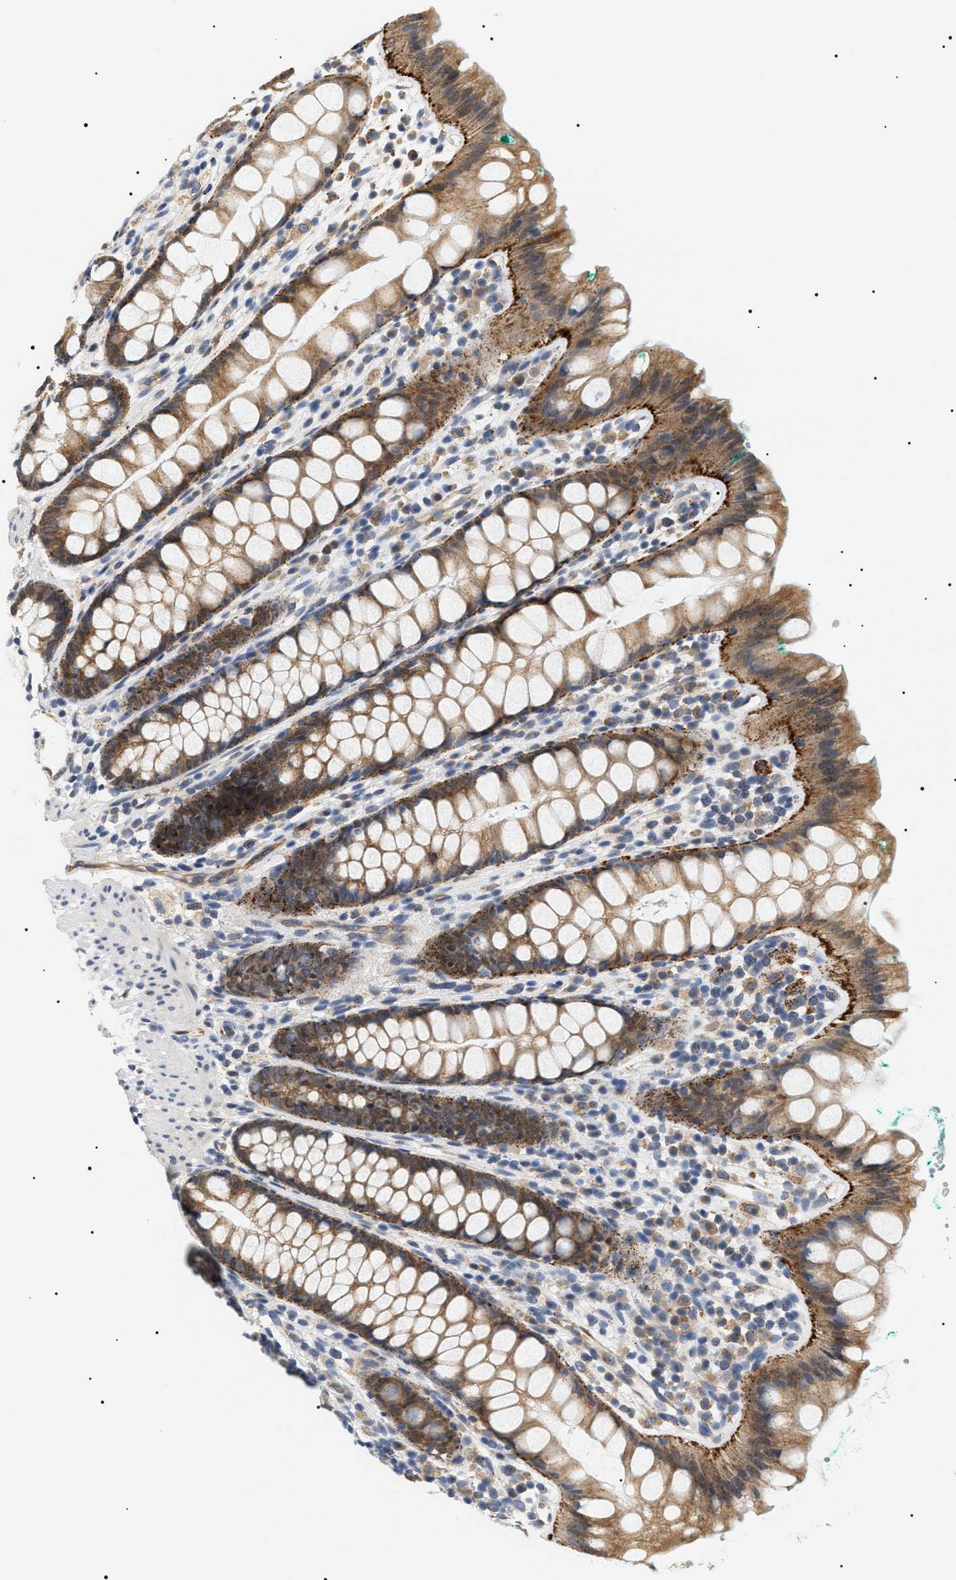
{"staining": {"intensity": "moderate", "quantity": ">75%", "location": "cytoplasmic/membranous"}, "tissue": "rectum", "cell_type": "Glandular cells", "image_type": "normal", "snomed": [{"axis": "morphology", "description": "Normal tissue, NOS"}, {"axis": "topography", "description": "Rectum"}], "caption": "Immunohistochemistry (IHC) of benign human rectum shows medium levels of moderate cytoplasmic/membranous expression in approximately >75% of glandular cells. Nuclei are stained in blue.", "gene": "HSD17B11", "patient": {"sex": "female", "age": 65}}